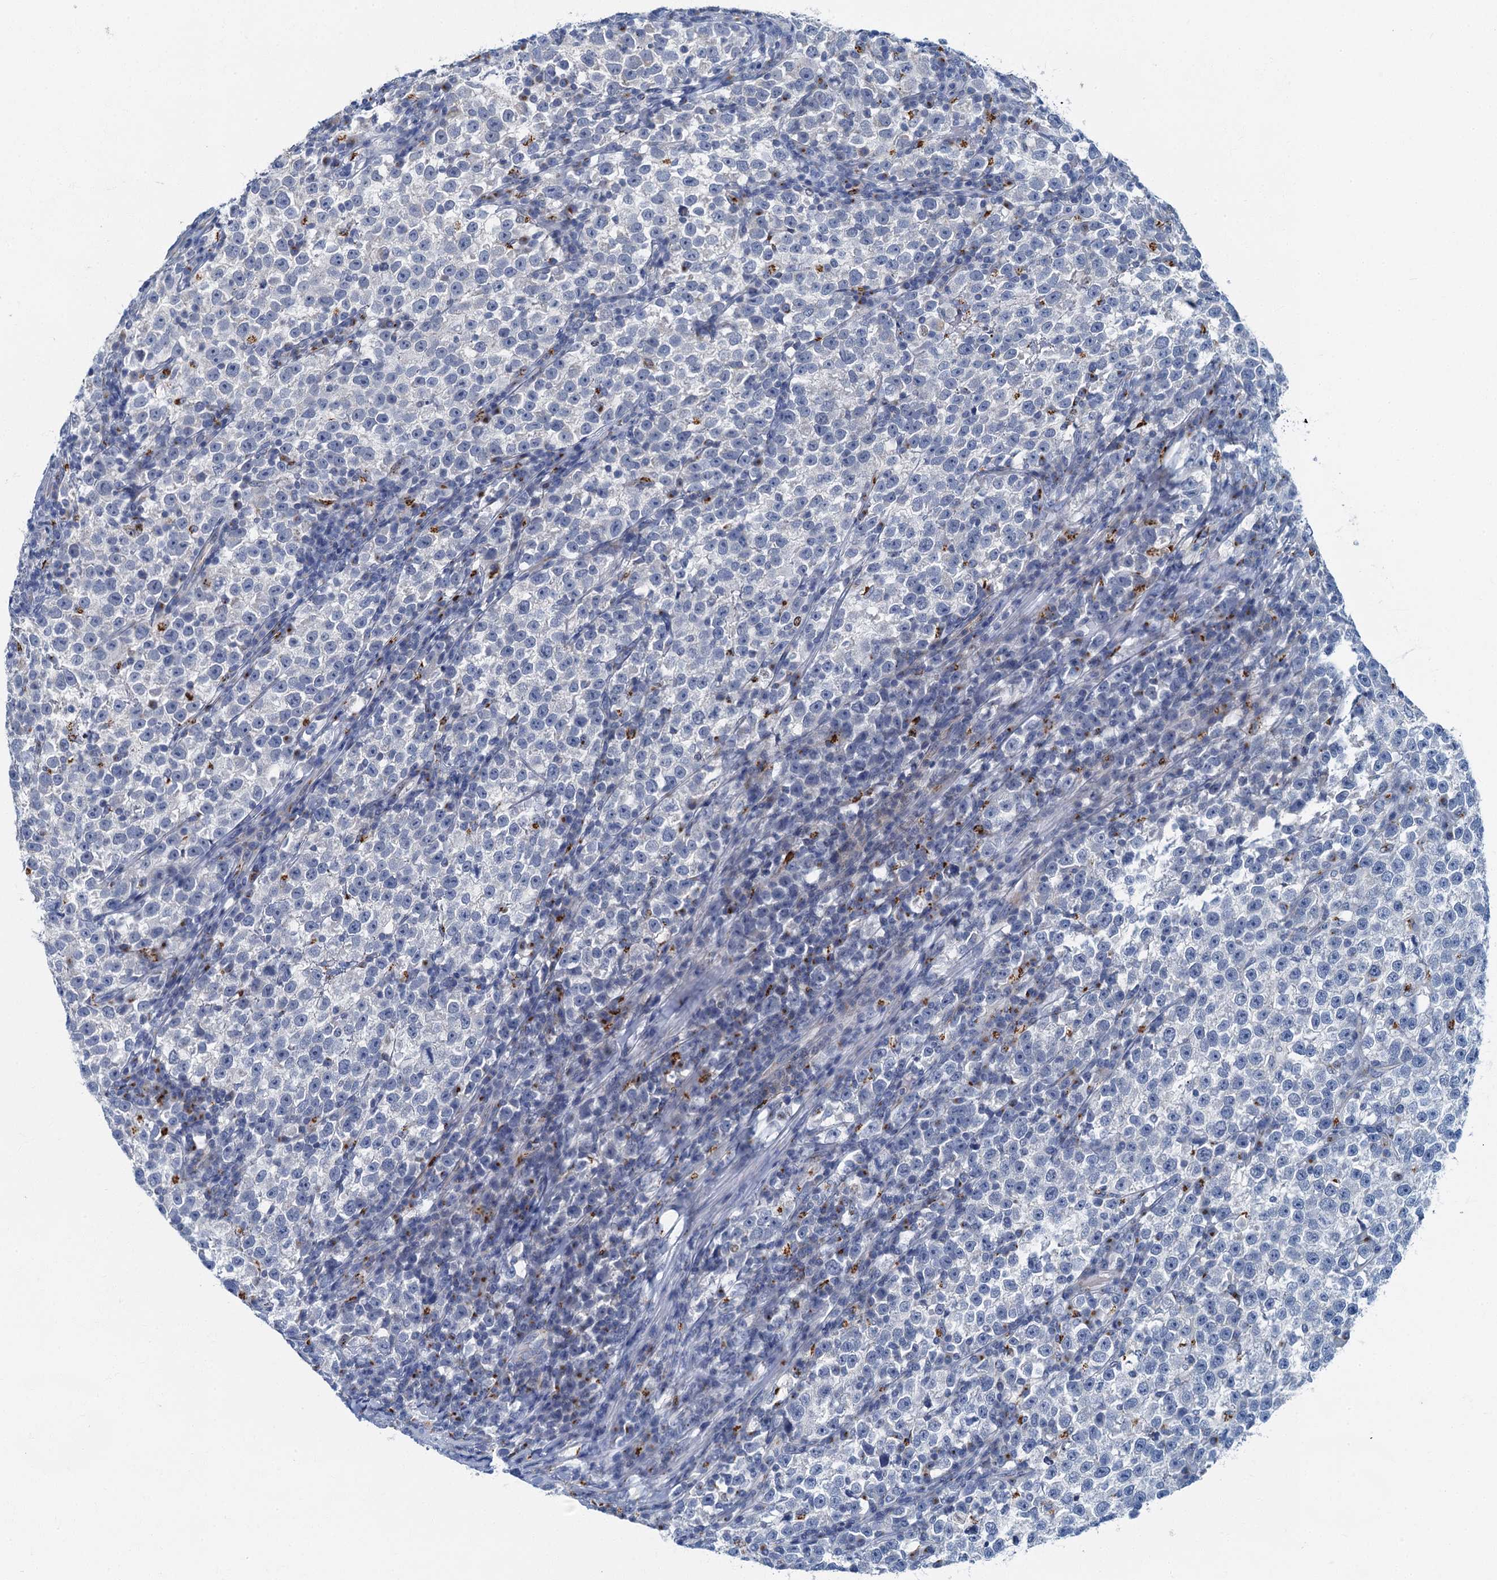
{"staining": {"intensity": "negative", "quantity": "none", "location": "none"}, "tissue": "testis cancer", "cell_type": "Tumor cells", "image_type": "cancer", "snomed": [{"axis": "morphology", "description": "Normal tissue, NOS"}, {"axis": "morphology", "description": "Seminoma, NOS"}, {"axis": "topography", "description": "Testis"}], "caption": "Testis seminoma was stained to show a protein in brown. There is no significant expression in tumor cells.", "gene": "LYPD3", "patient": {"sex": "male", "age": 43}}